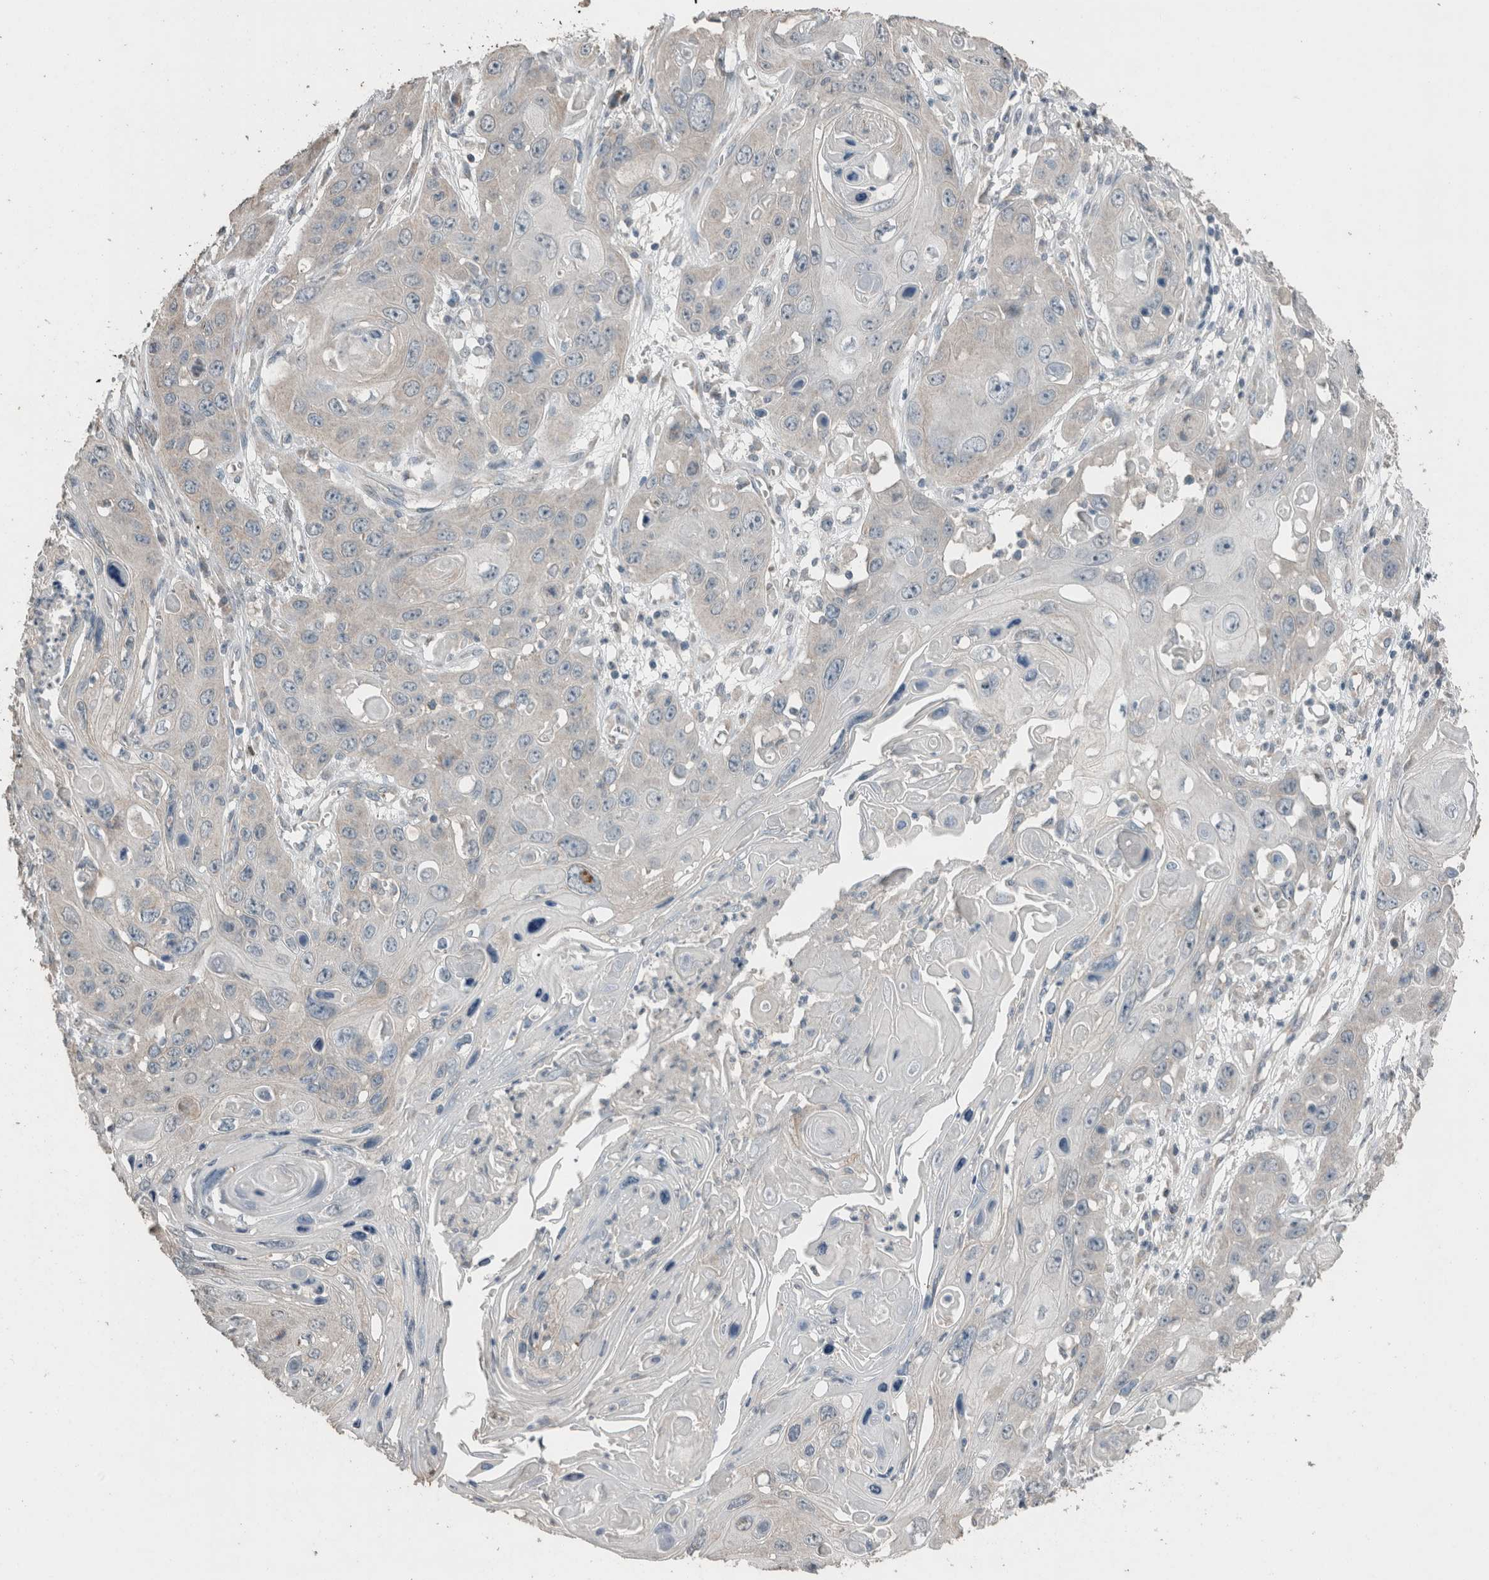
{"staining": {"intensity": "negative", "quantity": "none", "location": "none"}, "tissue": "skin cancer", "cell_type": "Tumor cells", "image_type": "cancer", "snomed": [{"axis": "morphology", "description": "Squamous cell carcinoma, NOS"}, {"axis": "topography", "description": "Skin"}], "caption": "Skin squamous cell carcinoma was stained to show a protein in brown. There is no significant expression in tumor cells.", "gene": "ACVR2B", "patient": {"sex": "male", "age": 55}}